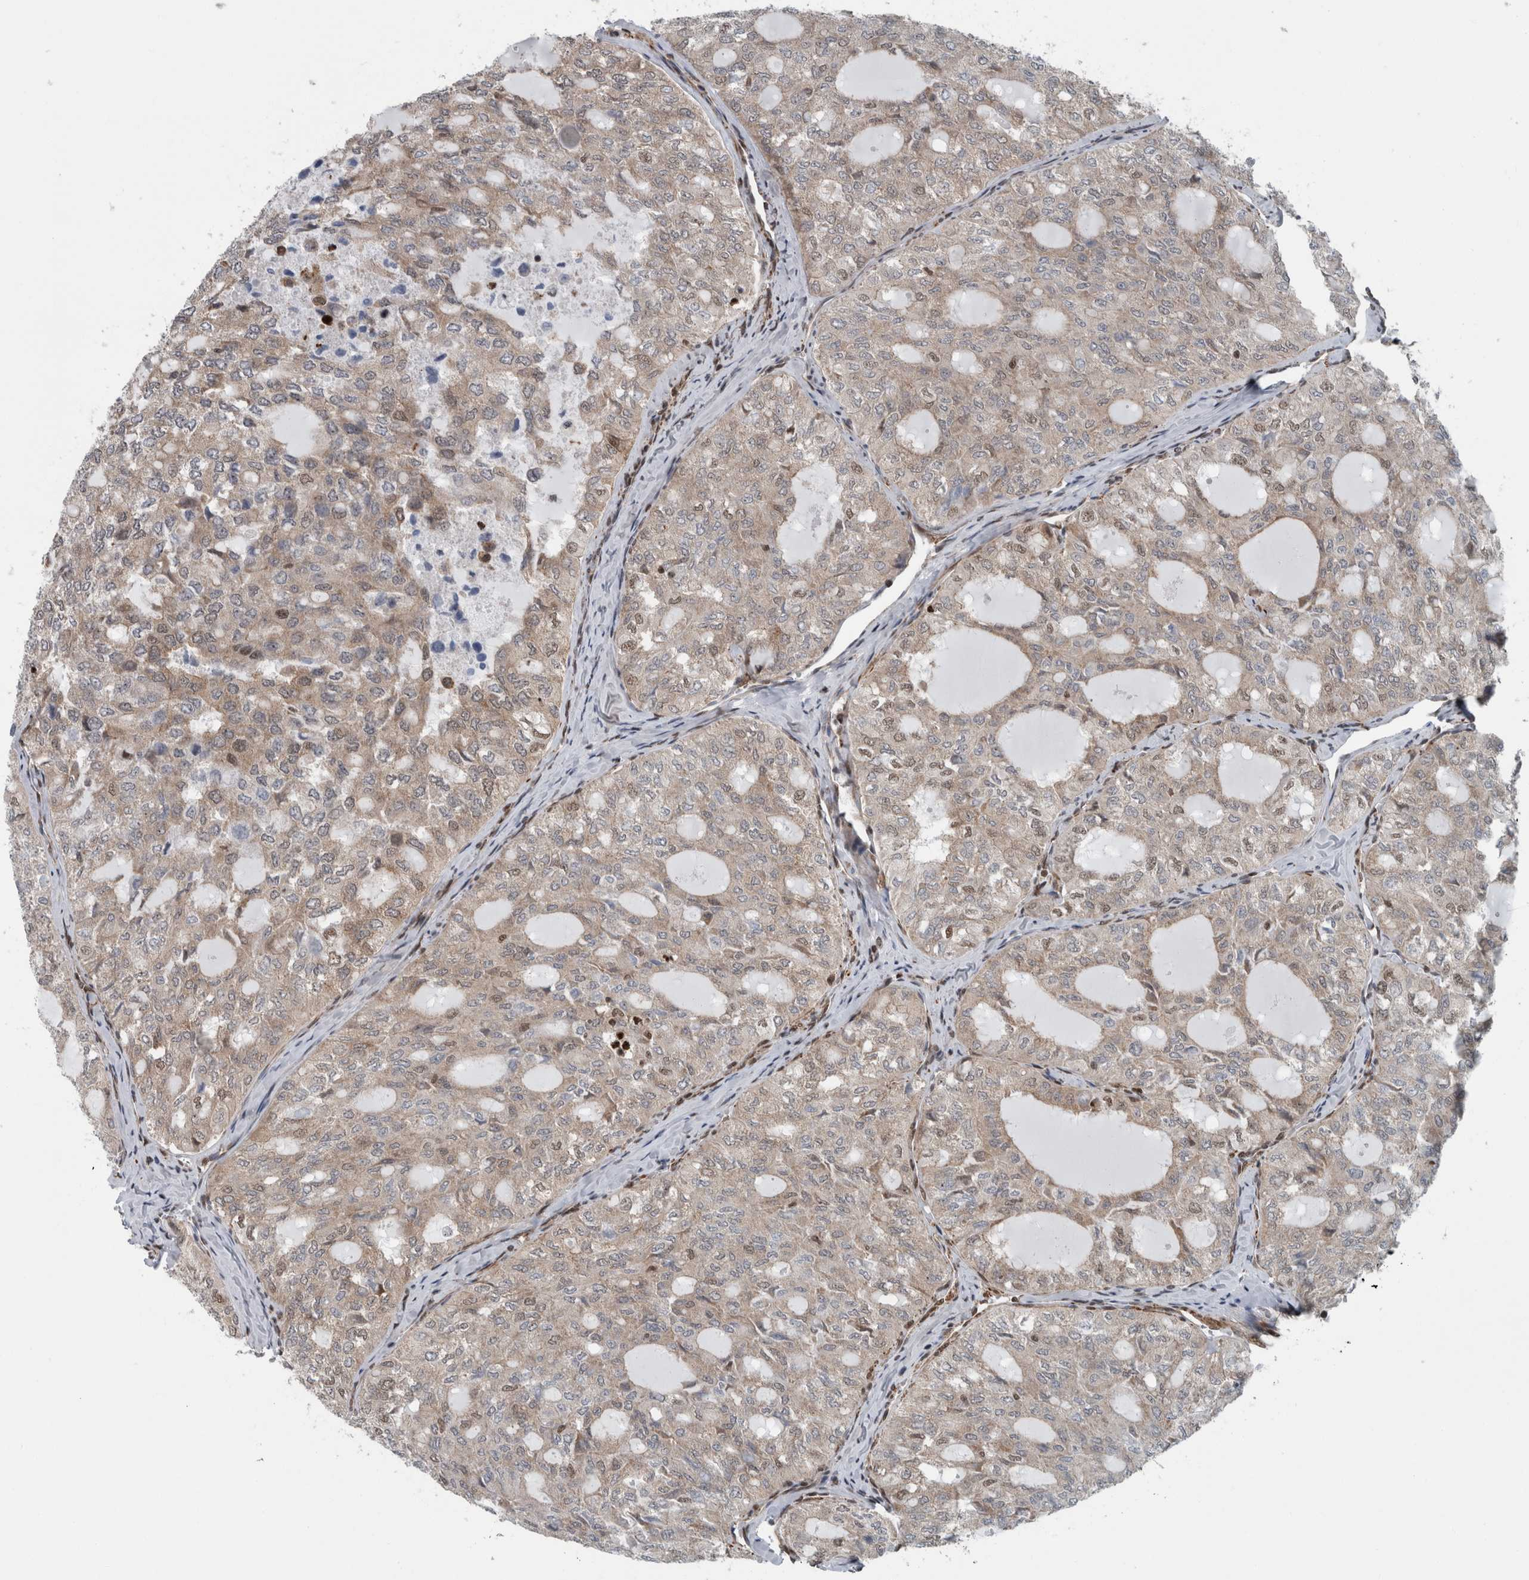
{"staining": {"intensity": "moderate", "quantity": "<25%", "location": "nuclear"}, "tissue": "thyroid cancer", "cell_type": "Tumor cells", "image_type": "cancer", "snomed": [{"axis": "morphology", "description": "Follicular adenoma carcinoma, NOS"}, {"axis": "topography", "description": "Thyroid gland"}], "caption": "DAB (3,3'-diaminobenzidine) immunohistochemical staining of human thyroid follicular adenoma carcinoma shows moderate nuclear protein staining in about <25% of tumor cells.", "gene": "DNMT3A", "patient": {"sex": "male", "age": 75}}